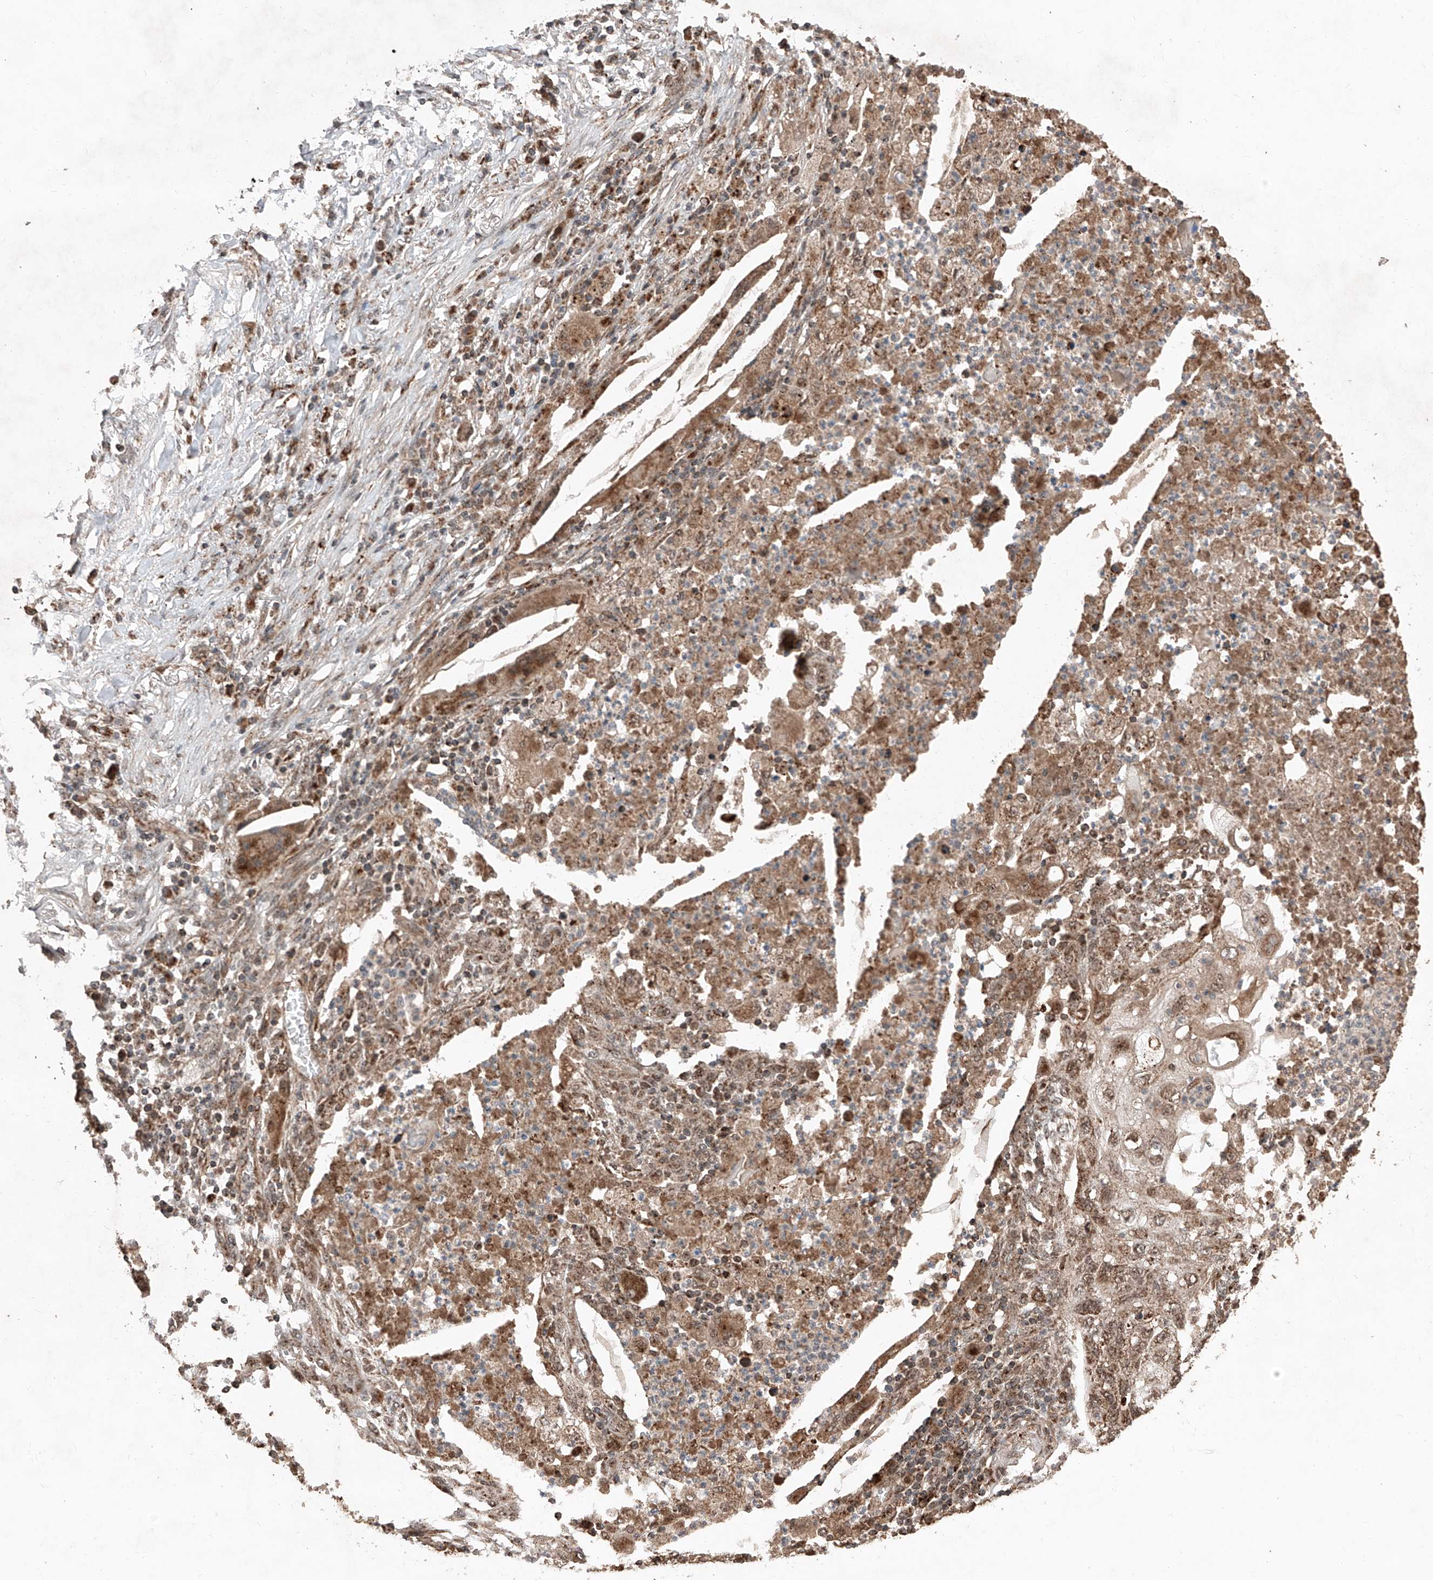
{"staining": {"intensity": "moderate", "quantity": ">75%", "location": "cytoplasmic/membranous,nuclear"}, "tissue": "lung cancer", "cell_type": "Tumor cells", "image_type": "cancer", "snomed": [{"axis": "morphology", "description": "Squamous cell carcinoma, NOS"}, {"axis": "topography", "description": "Lung"}], "caption": "This micrograph demonstrates squamous cell carcinoma (lung) stained with IHC to label a protein in brown. The cytoplasmic/membranous and nuclear of tumor cells show moderate positivity for the protein. Nuclei are counter-stained blue.", "gene": "ZSCAN29", "patient": {"sex": "female", "age": 63}}